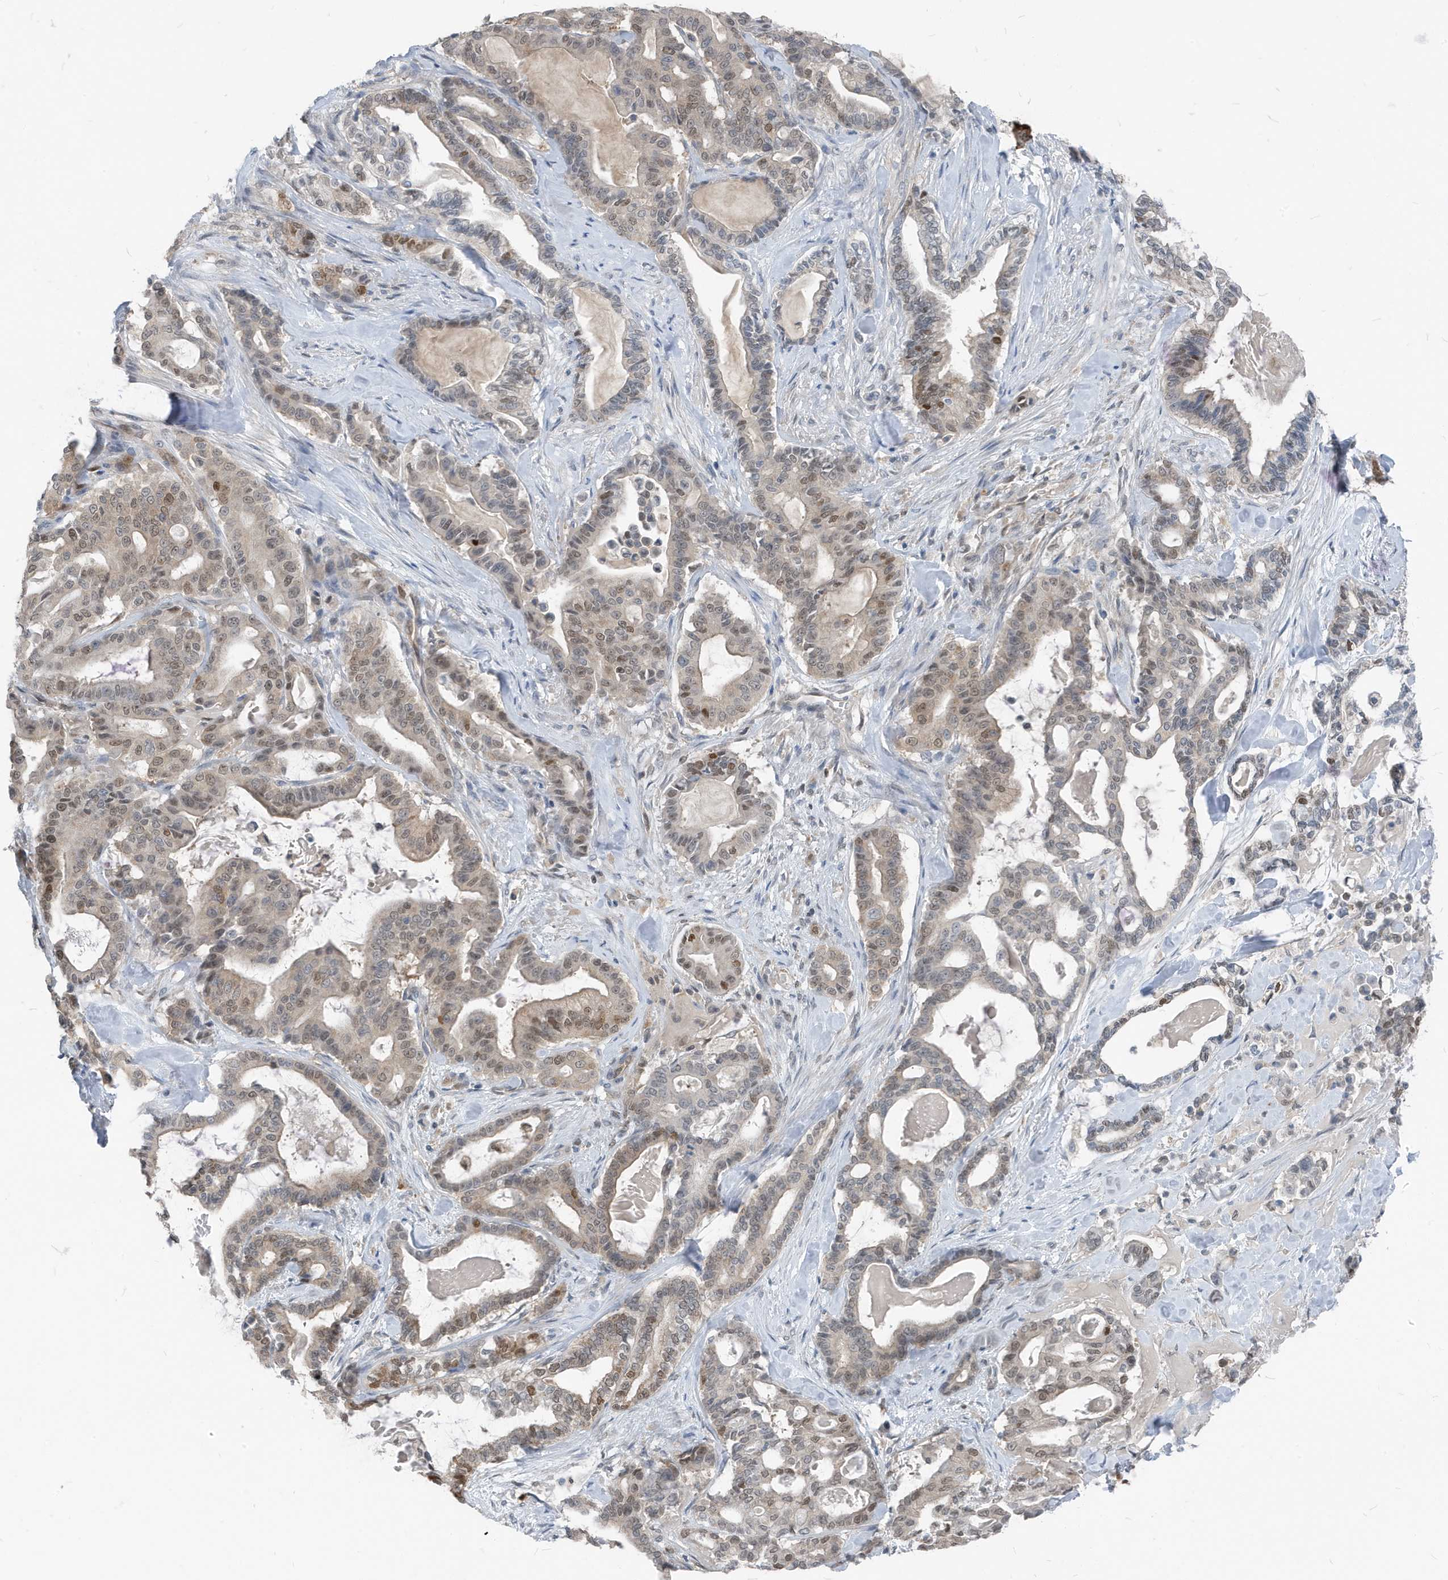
{"staining": {"intensity": "weak", "quantity": ">75%", "location": "nuclear"}, "tissue": "pancreatic cancer", "cell_type": "Tumor cells", "image_type": "cancer", "snomed": [{"axis": "morphology", "description": "Adenocarcinoma, NOS"}, {"axis": "topography", "description": "Pancreas"}], "caption": "Brown immunohistochemical staining in human adenocarcinoma (pancreatic) demonstrates weak nuclear staining in approximately >75% of tumor cells.", "gene": "NCOA7", "patient": {"sex": "male", "age": 63}}